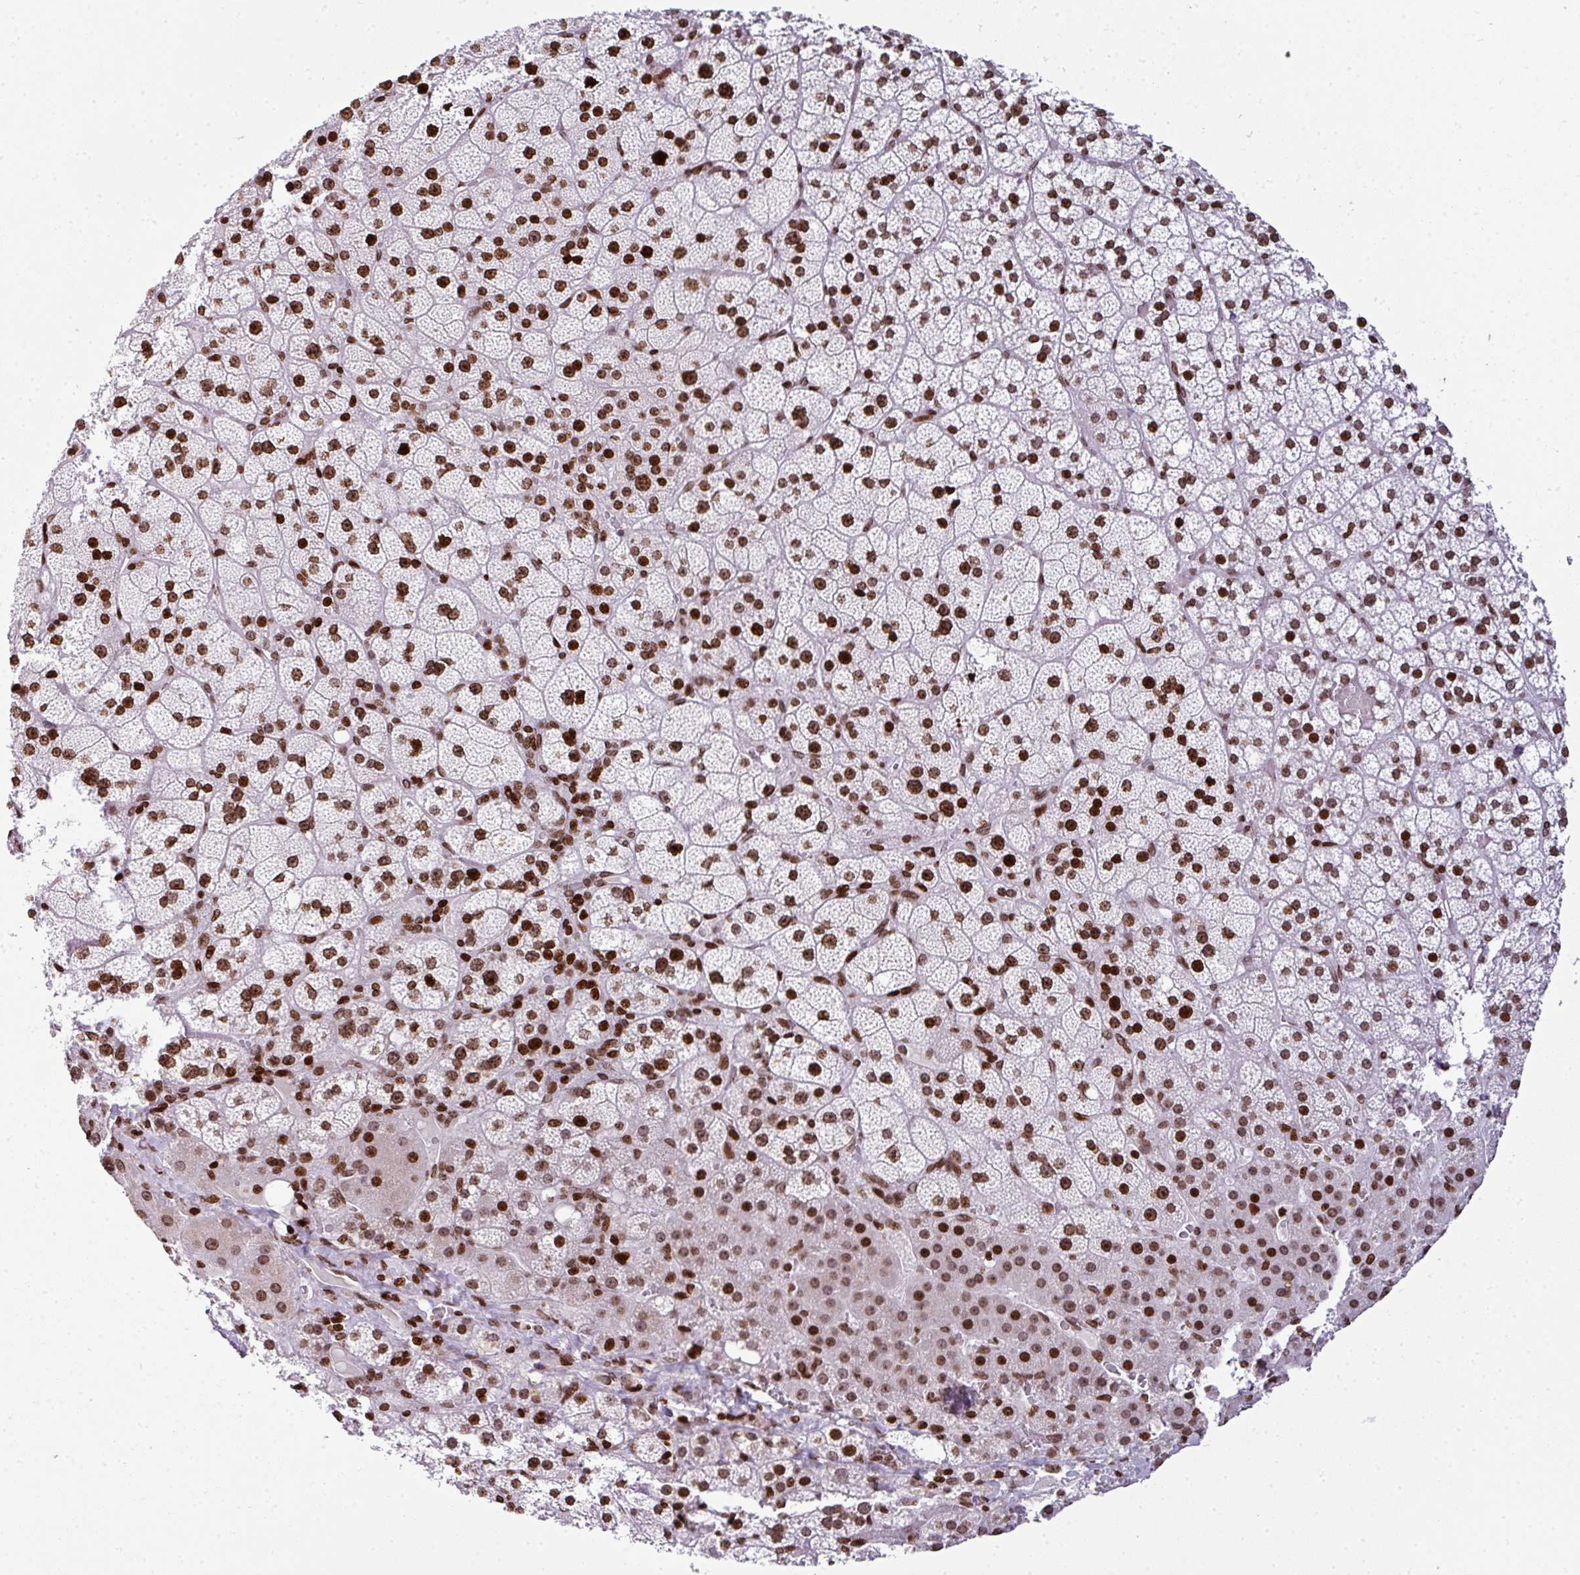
{"staining": {"intensity": "strong", "quantity": ">75%", "location": "nuclear"}, "tissue": "adrenal gland", "cell_type": "Glandular cells", "image_type": "normal", "snomed": [{"axis": "morphology", "description": "Normal tissue, NOS"}, {"axis": "topography", "description": "Adrenal gland"}], "caption": "About >75% of glandular cells in unremarkable human adrenal gland display strong nuclear protein staining as visualized by brown immunohistochemical staining.", "gene": "RASL11A", "patient": {"sex": "male", "age": 53}}